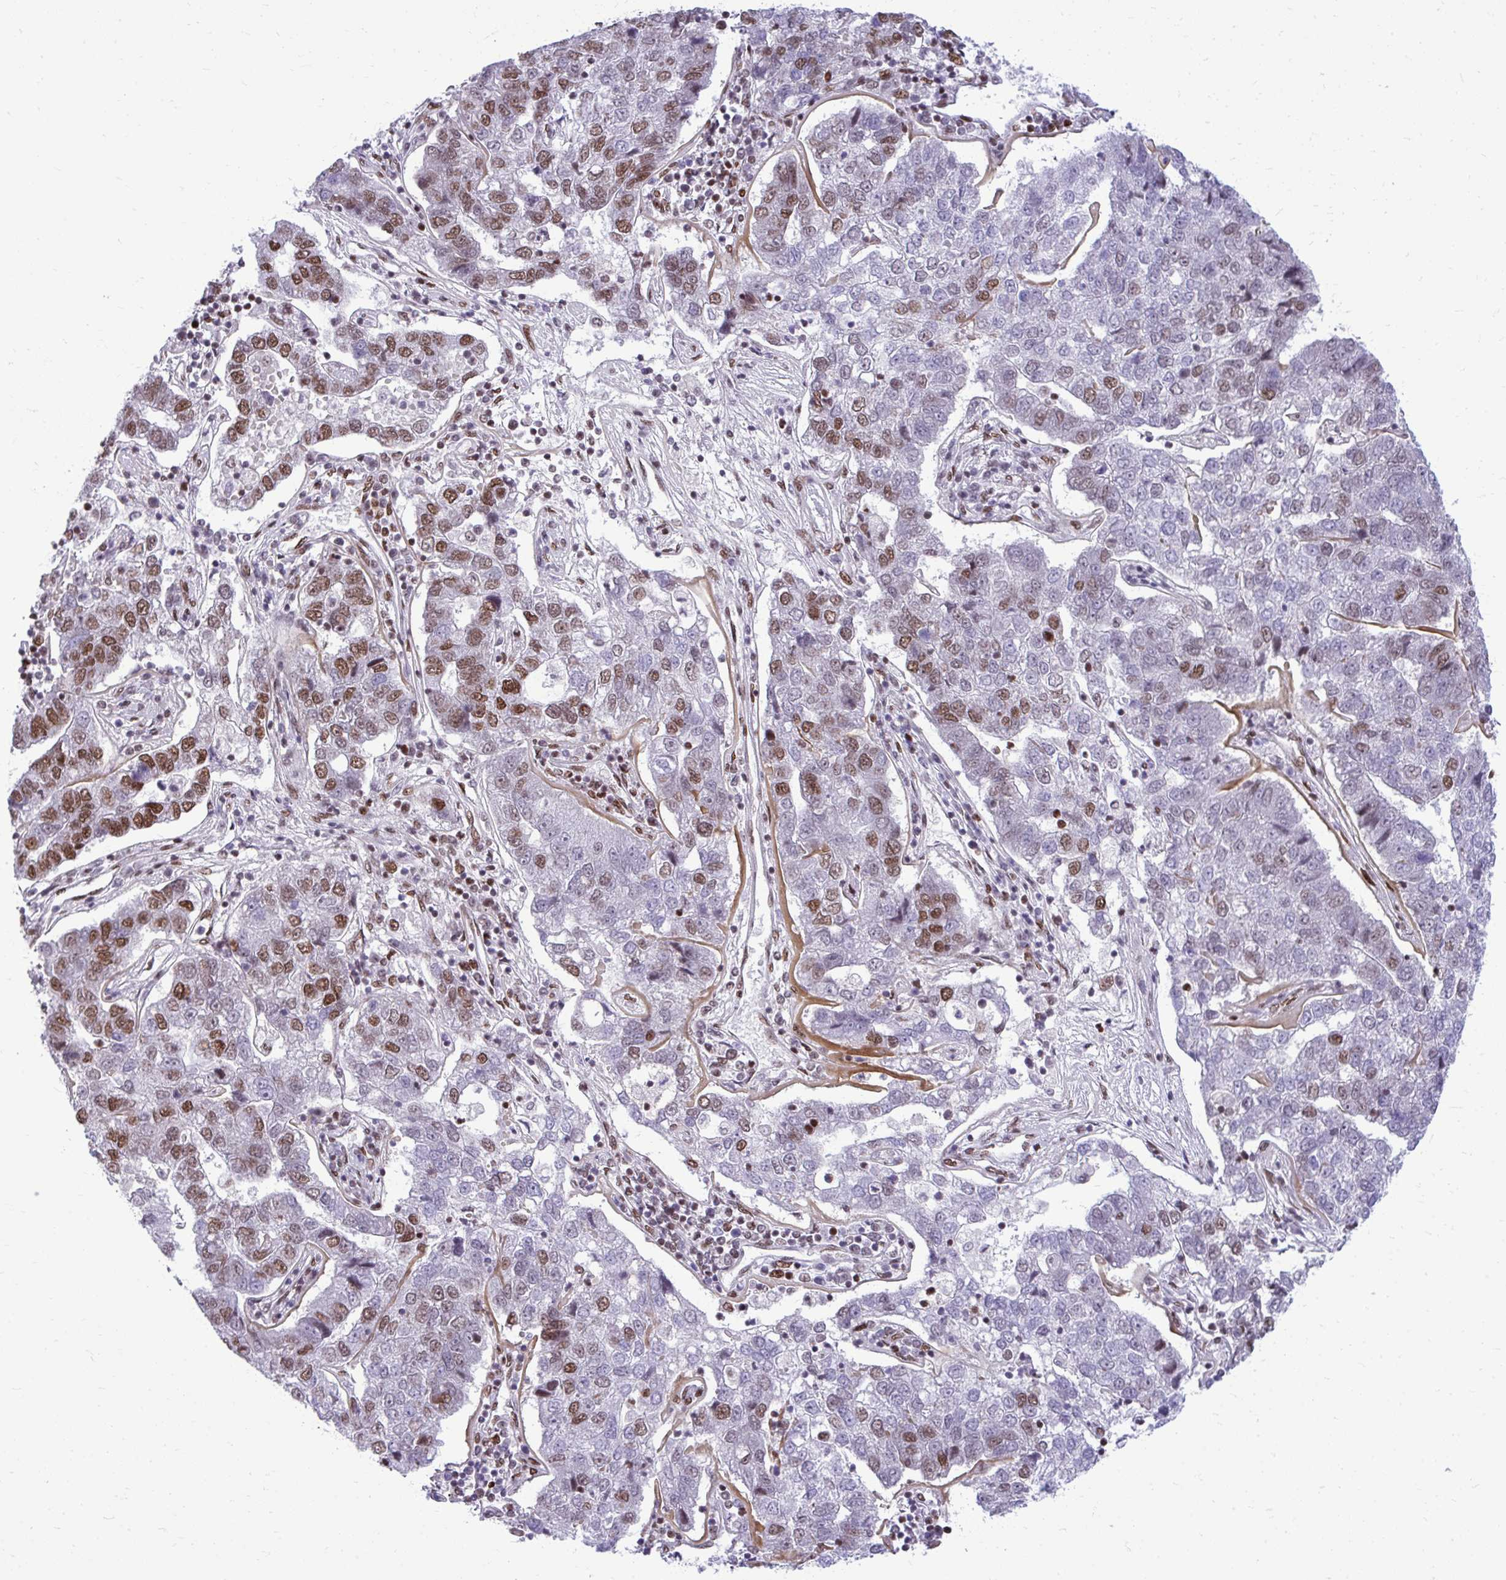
{"staining": {"intensity": "moderate", "quantity": "25%-75%", "location": "nuclear"}, "tissue": "pancreatic cancer", "cell_type": "Tumor cells", "image_type": "cancer", "snomed": [{"axis": "morphology", "description": "Adenocarcinoma, NOS"}, {"axis": "topography", "description": "Pancreas"}], "caption": "Adenocarcinoma (pancreatic) tissue demonstrates moderate nuclear positivity in approximately 25%-75% of tumor cells, visualized by immunohistochemistry. Ihc stains the protein in brown and the nuclei are stained blue.", "gene": "CDYL", "patient": {"sex": "female", "age": 61}}